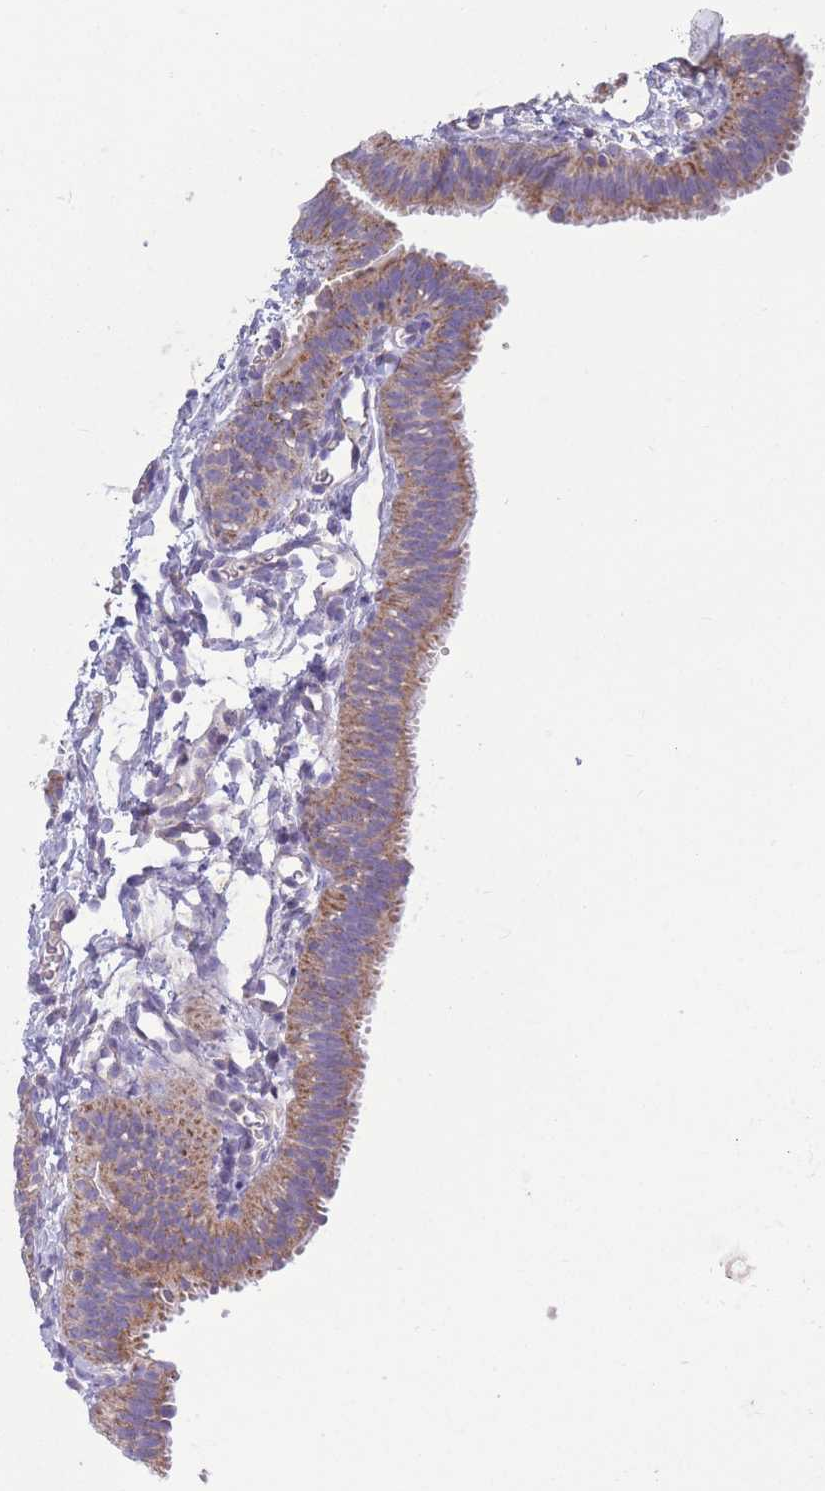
{"staining": {"intensity": "moderate", "quantity": ">75%", "location": "cytoplasmic/membranous"}, "tissue": "fallopian tube", "cell_type": "Glandular cells", "image_type": "normal", "snomed": [{"axis": "morphology", "description": "Normal tissue, NOS"}, {"axis": "topography", "description": "Fallopian tube"}], "caption": "DAB (3,3'-diaminobenzidine) immunohistochemical staining of benign human fallopian tube exhibits moderate cytoplasmic/membranous protein expression in approximately >75% of glandular cells.", "gene": "PDHA1", "patient": {"sex": "female", "age": 35}}